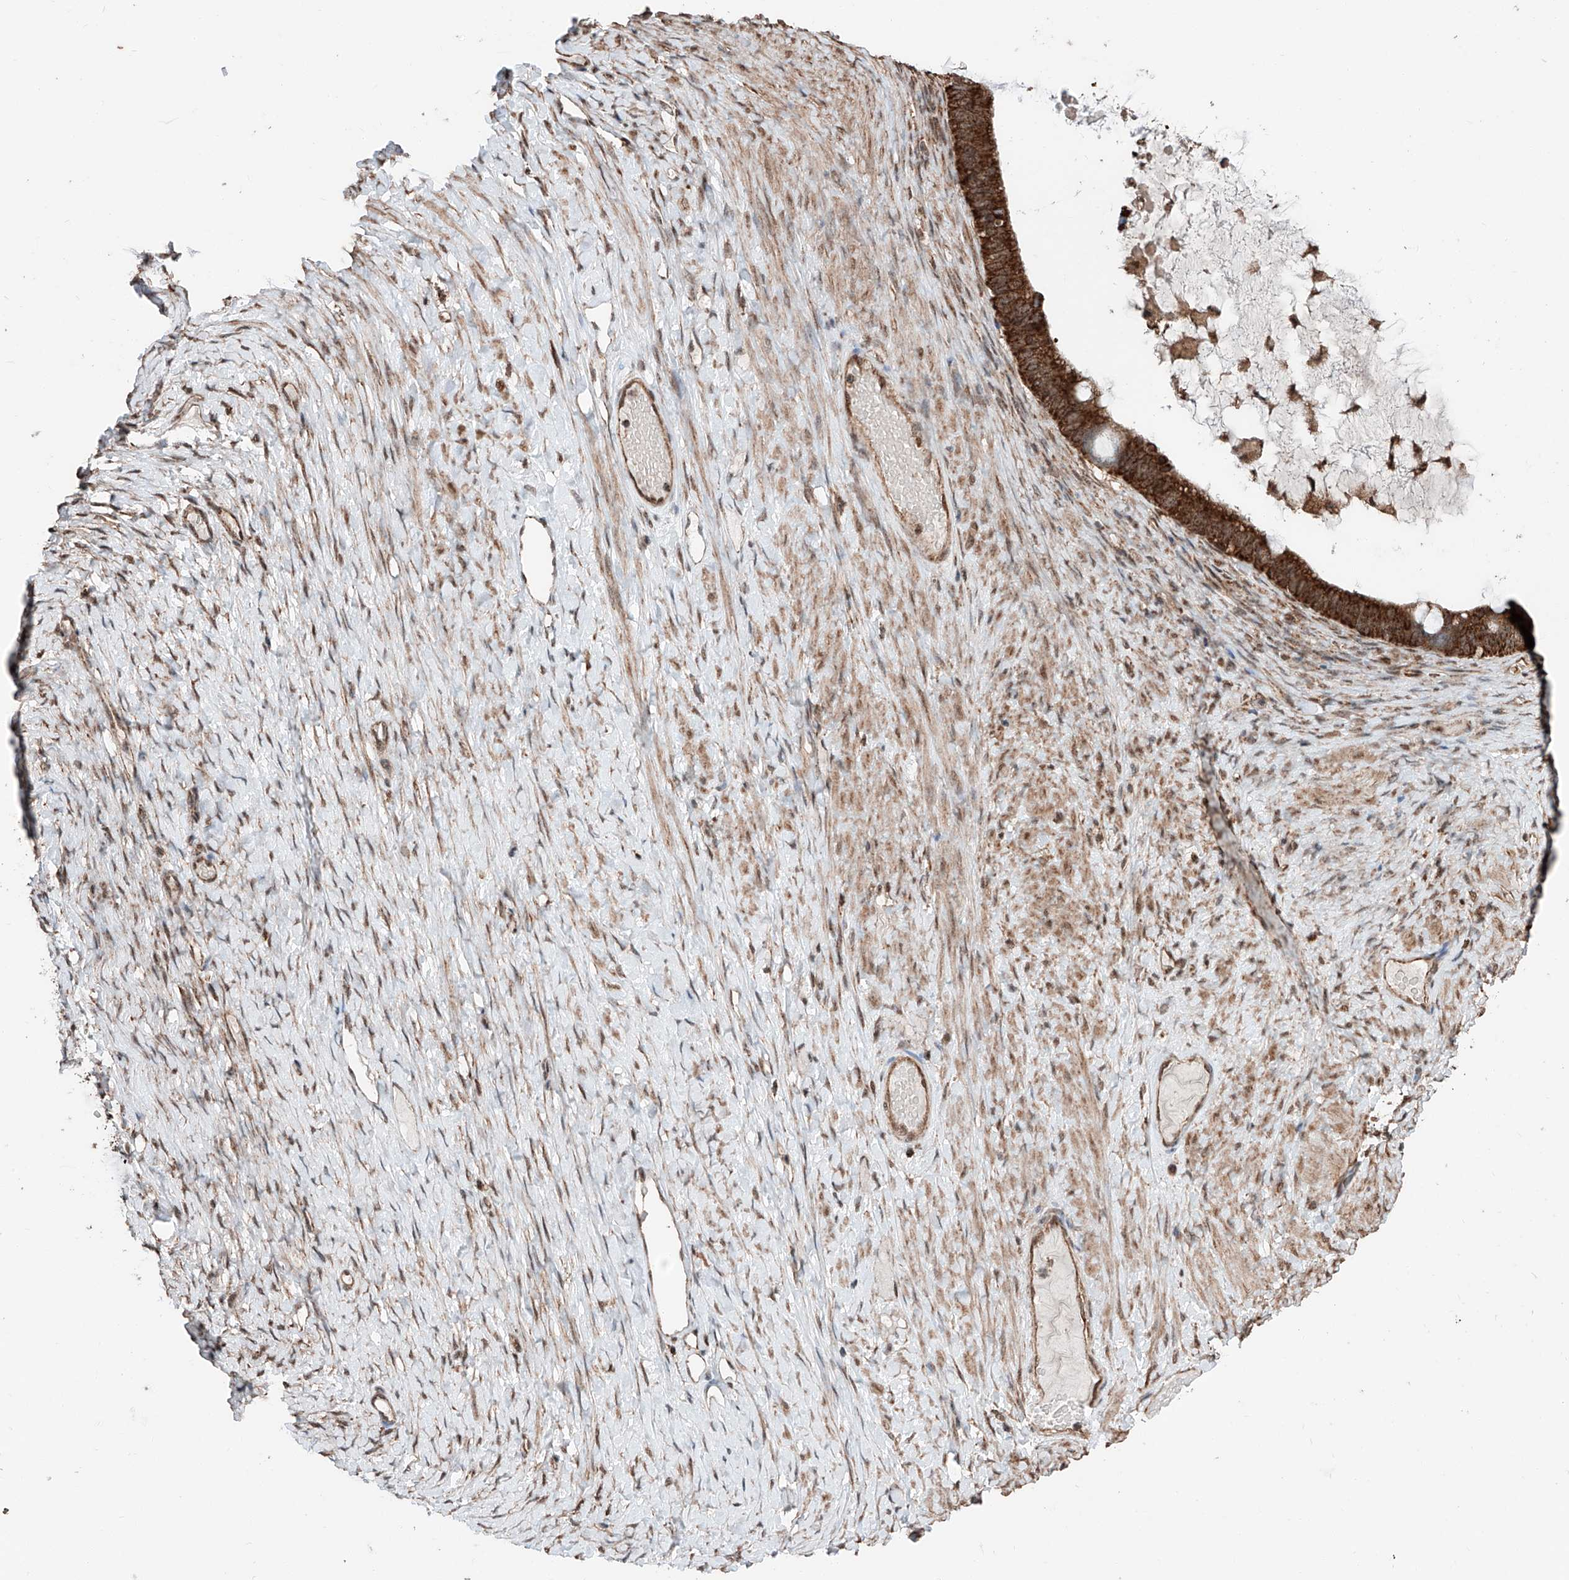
{"staining": {"intensity": "strong", "quantity": ">75%", "location": "cytoplasmic/membranous"}, "tissue": "ovarian cancer", "cell_type": "Tumor cells", "image_type": "cancer", "snomed": [{"axis": "morphology", "description": "Cystadenocarcinoma, mucinous, NOS"}, {"axis": "topography", "description": "Ovary"}], "caption": "Immunohistochemical staining of human mucinous cystadenocarcinoma (ovarian) exhibits high levels of strong cytoplasmic/membranous protein expression in approximately >75% of tumor cells.", "gene": "ZNF445", "patient": {"sex": "female", "age": 61}}